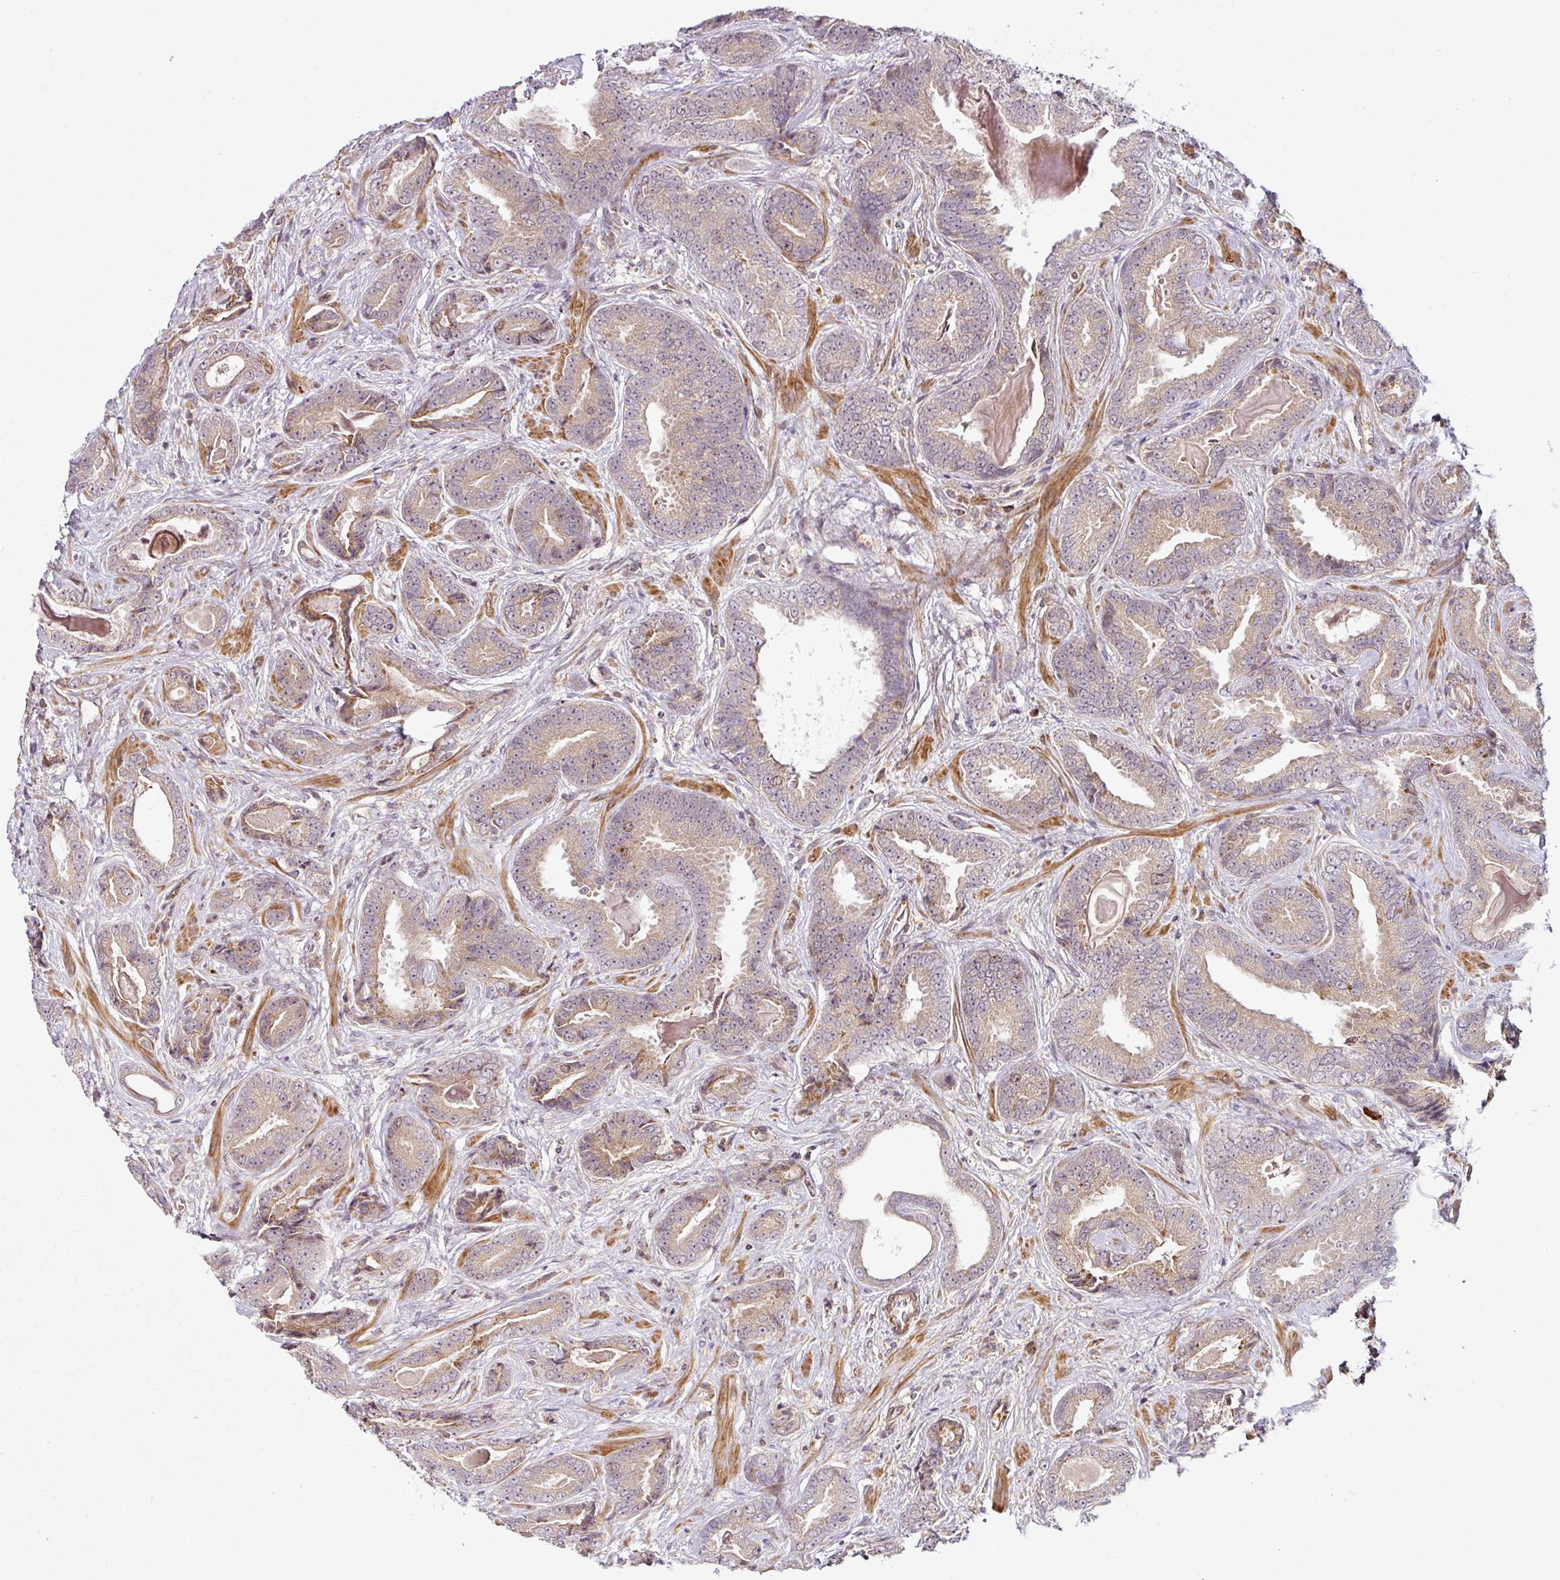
{"staining": {"intensity": "weak", "quantity": ">75%", "location": "cytoplasmic/membranous"}, "tissue": "prostate cancer", "cell_type": "Tumor cells", "image_type": "cancer", "snomed": [{"axis": "morphology", "description": "Adenocarcinoma, Low grade"}, {"axis": "topography", "description": "Prostate"}], "caption": "Tumor cells demonstrate low levels of weak cytoplasmic/membranous staining in about >75% of cells in human low-grade adenocarcinoma (prostate). (DAB IHC, brown staining for protein, blue staining for nuclei).", "gene": "ATAT1", "patient": {"sex": "male", "age": 62}}